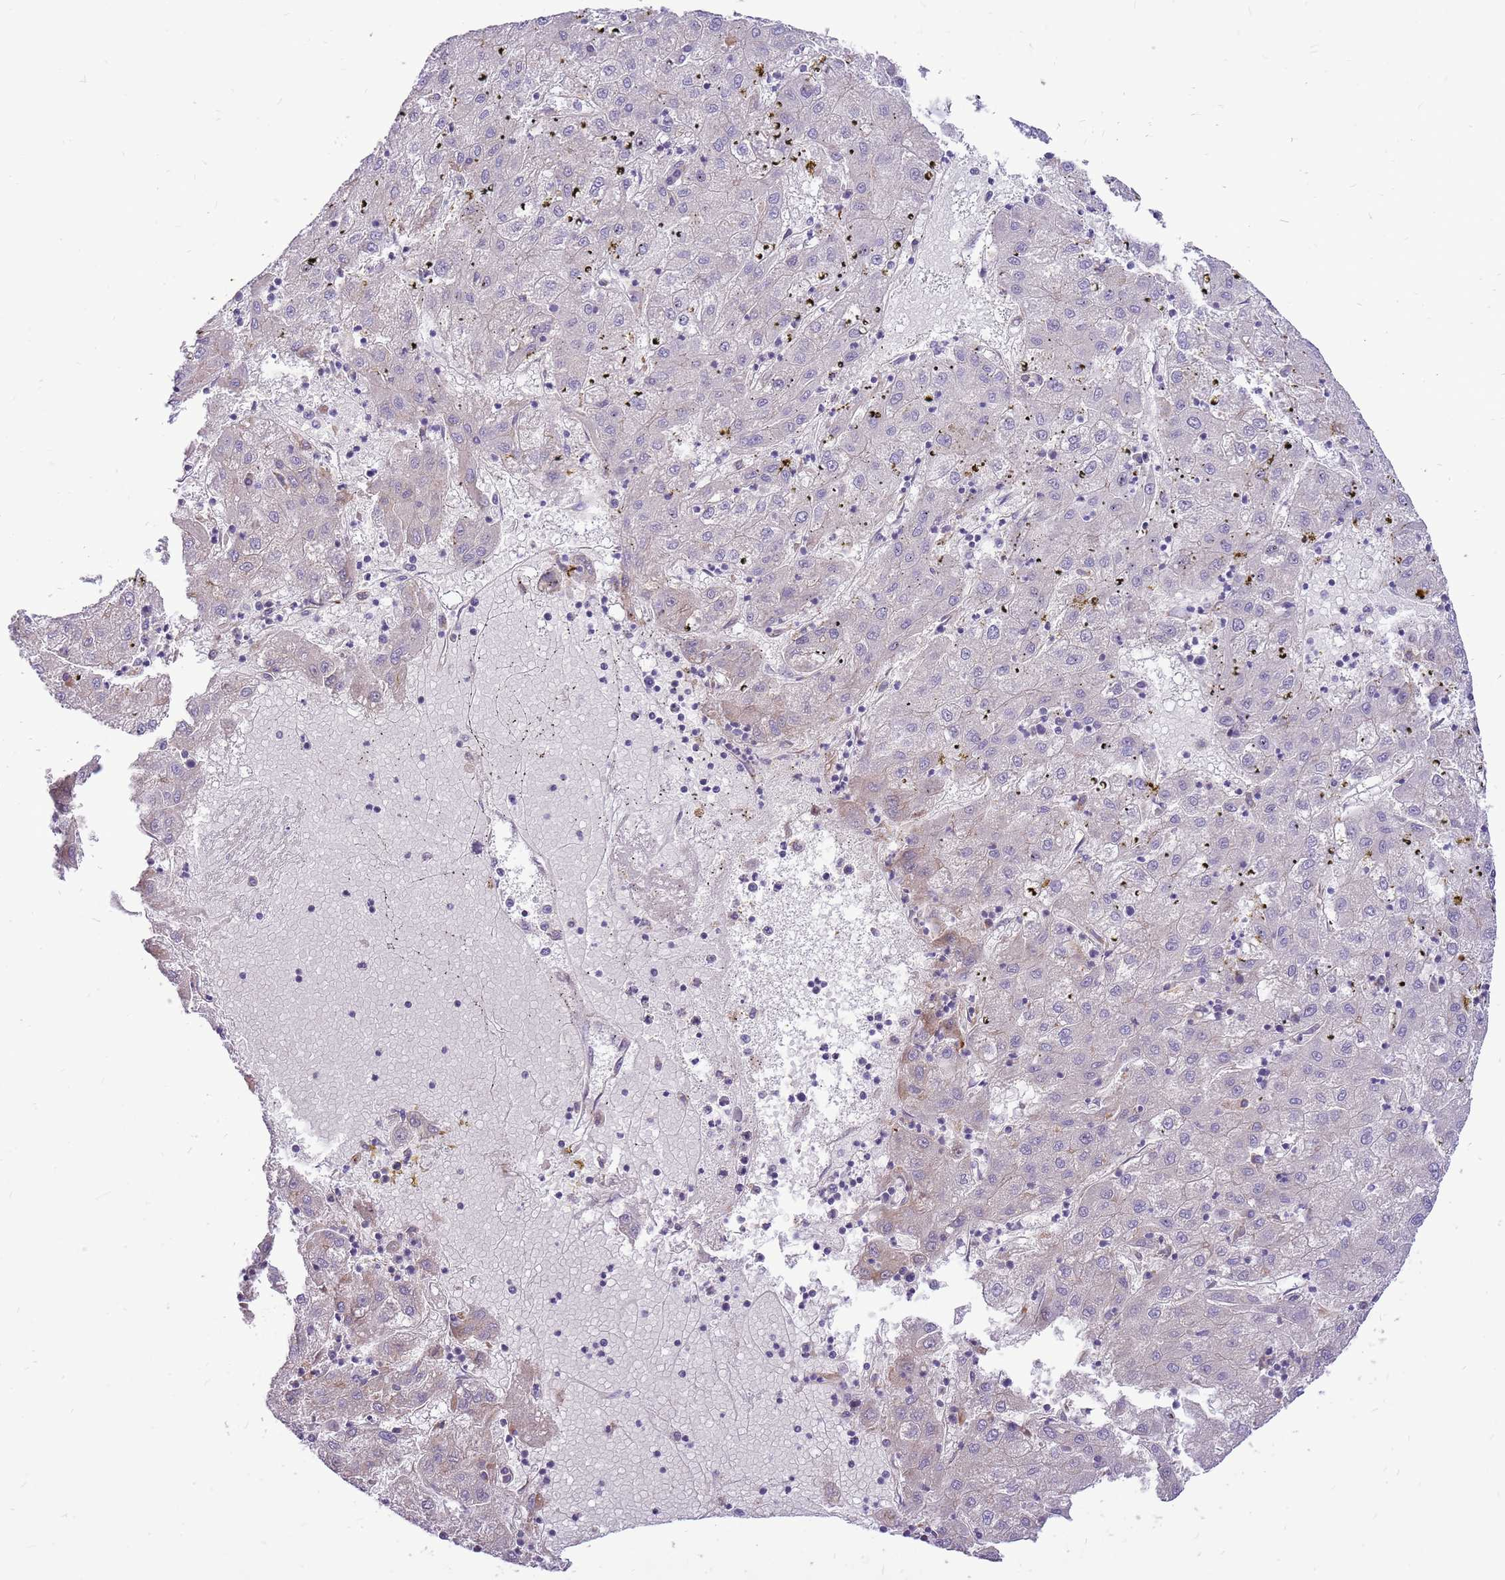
{"staining": {"intensity": "negative", "quantity": "none", "location": "none"}, "tissue": "liver cancer", "cell_type": "Tumor cells", "image_type": "cancer", "snomed": [{"axis": "morphology", "description": "Carcinoma, Hepatocellular, NOS"}, {"axis": "topography", "description": "Liver"}], "caption": "This histopathology image is of hepatocellular carcinoma (liver) stained with IHC to label a protein in brown with the nuclei are counter-stained blue. There is no staining in tumor cells.", "gene": "NTN4", "patient": {"sex": "male", "age": 72}}